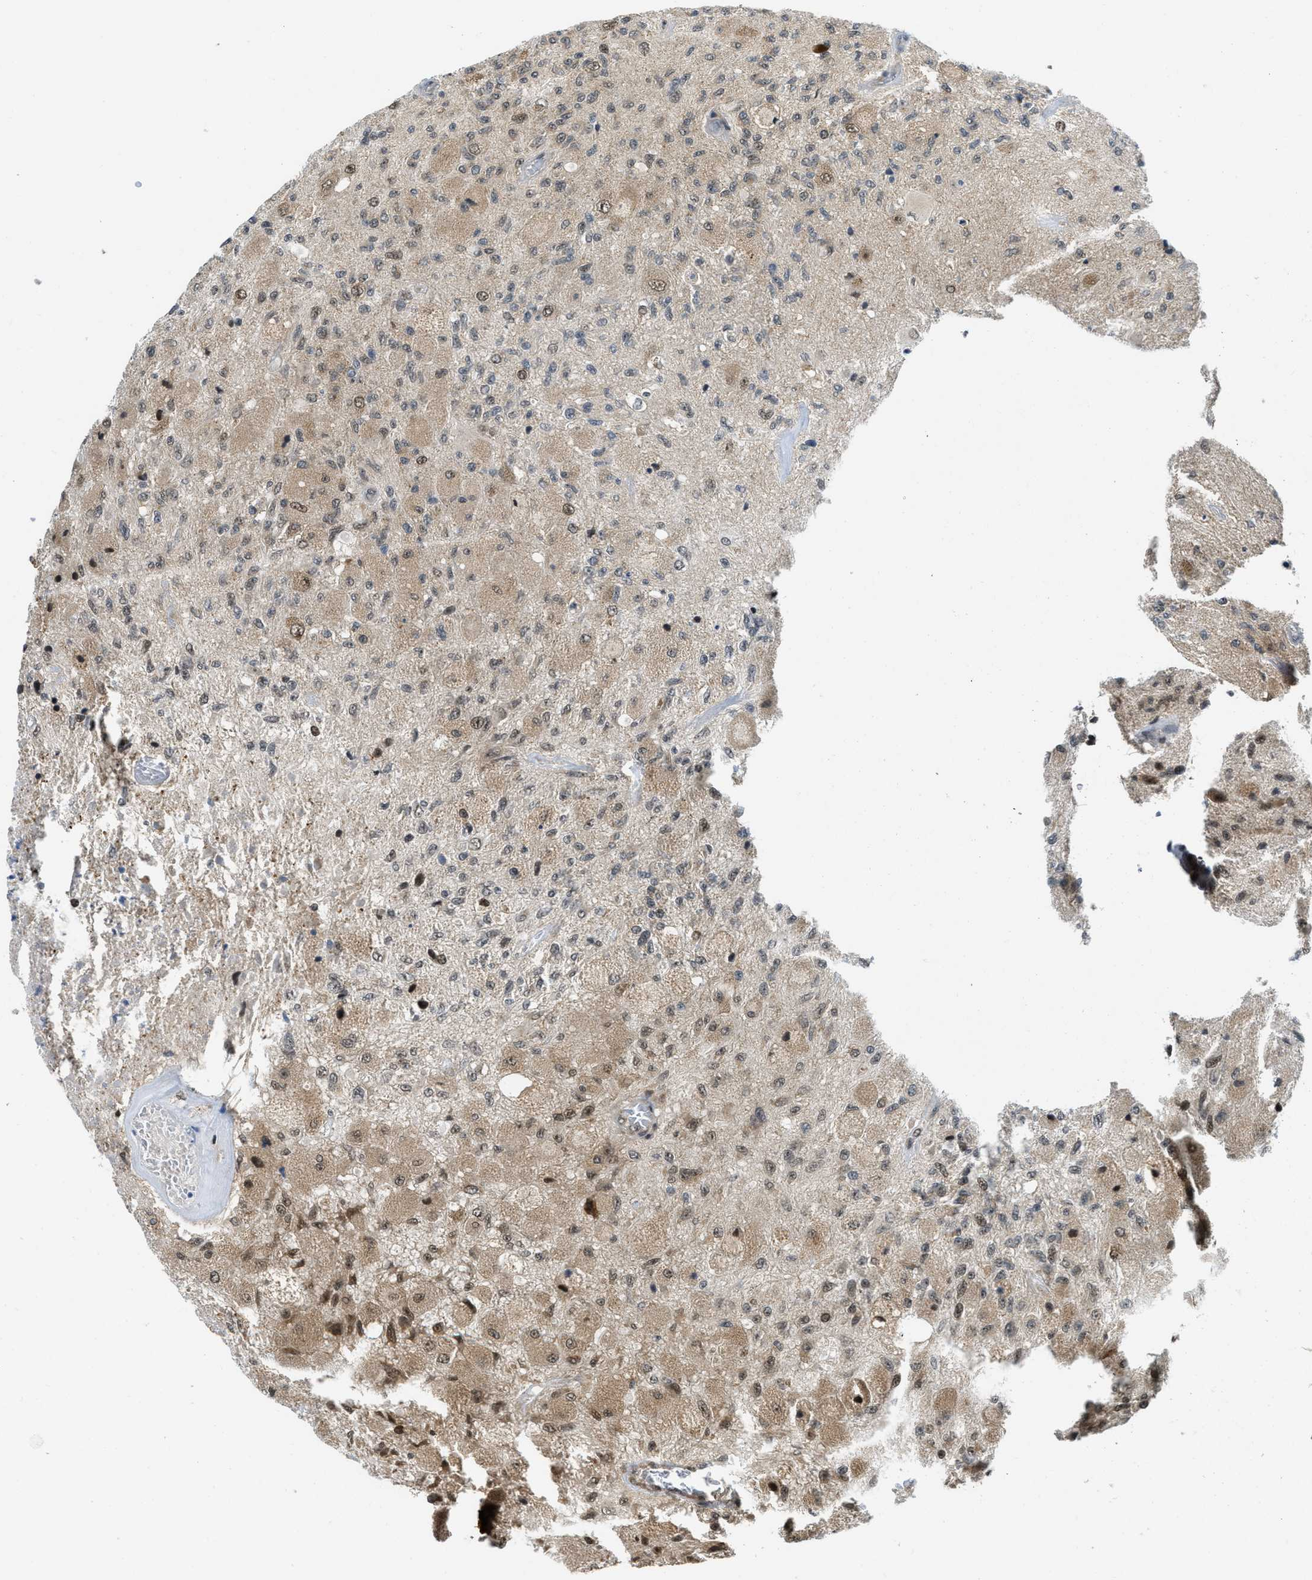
{"staining": {"intensity": "moderate", "quantity": "<25%", "location": "cytoplasmic/membranous,nuclear"}, "tissue": "glioma", "cell_type": "Tumor cells", "image_type": "cancer", "snomed": [{"axis": "morphology", "description": "Normal tissue, NOS"}, {"axis": "morphology", "description": "Glioma, malignant, High grade"}, {"axis": "topography", "description": "Cerebral cortex"}], "caption": "This micrograph shows malignant glioma (high-grade) stained with IHC to label a protein in brown. The cytoplasmic/membranous and nuclear of tumor cells show moderate positivity for the protein. Nuclei are counter-stained blue.", "gene": "TACC1", "patient": {"sex": "male", "age": 77}}